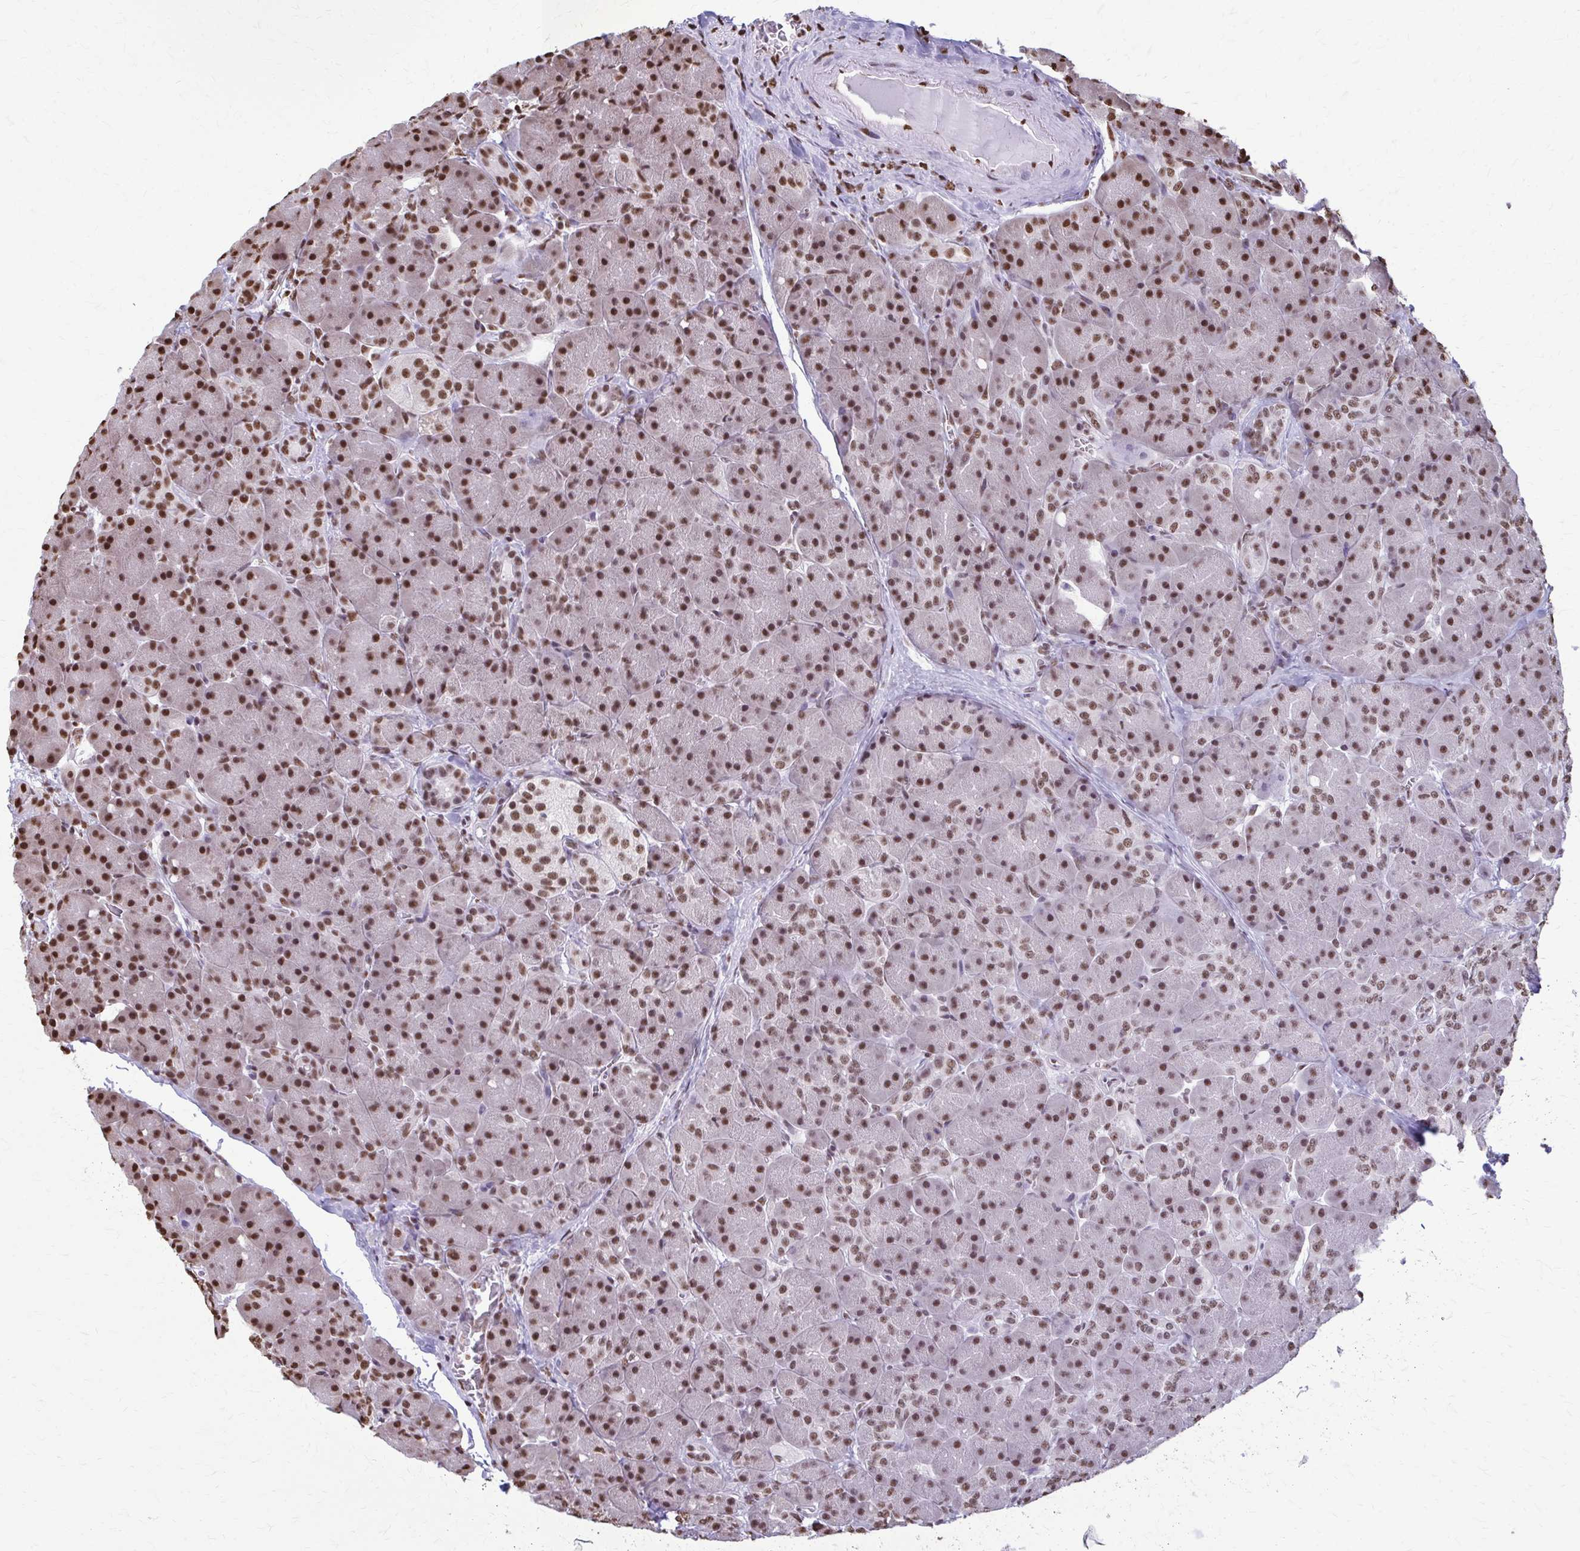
{"staining": {"intensity": "moderate", "quantity": "25%-75%", "location": "nuclear"}, "tissue": "pancreas", "cell_type": "Exocrine glandular cells", "image_type": "normal", "snomed": [{"axis": "morphology", "description": "Normal tissue, NOS"}, {"axis": "topography", "description": "Pancreas"}], "caption": "A brown stain shows moderate nuclear staining of a protein in exocrine glandular cells of unremarkable human pancreas.", "gene": "SNRPA", "patient": {"sex": "male", "age": 55}}